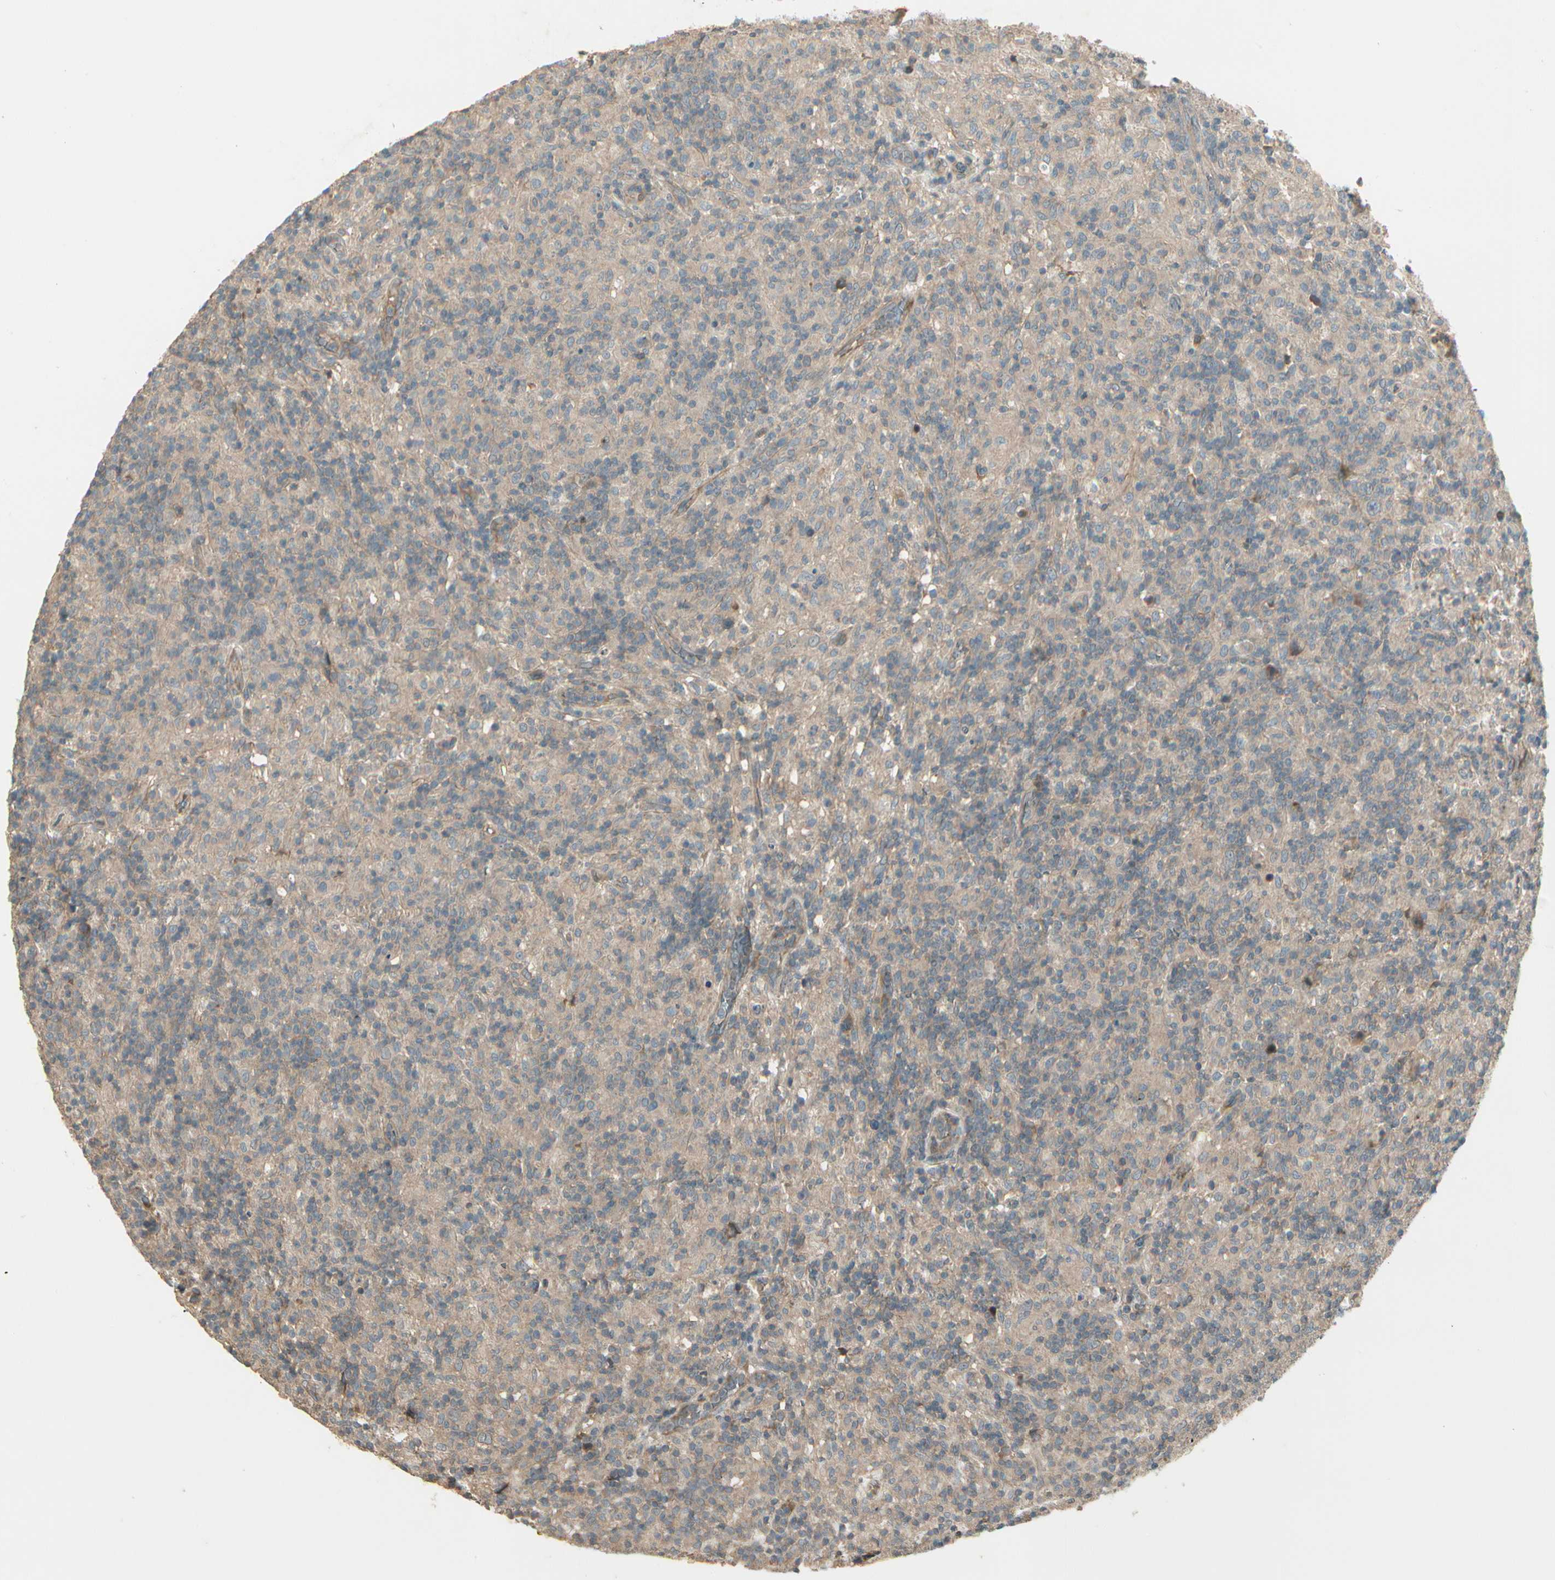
{"staining": {"intensity": "weak", "quantity": ">75%", "location": "cytoplasmic/membranous"}, "tissue": "lymphoma", "cell_type": "Tumor cells", "image_type": "cancer", "snomed": [{"axis": "morphology", "description": "Hodgkin's disease, NOS"}, {"axis": "topography", "description": "Lymph node"}], "caption": "Lymphoma stained with a protein marker demonstrates weak staining in tumor cells.", "gene": "ACVR1", "patient": {"sex": "male", "age": 70}}